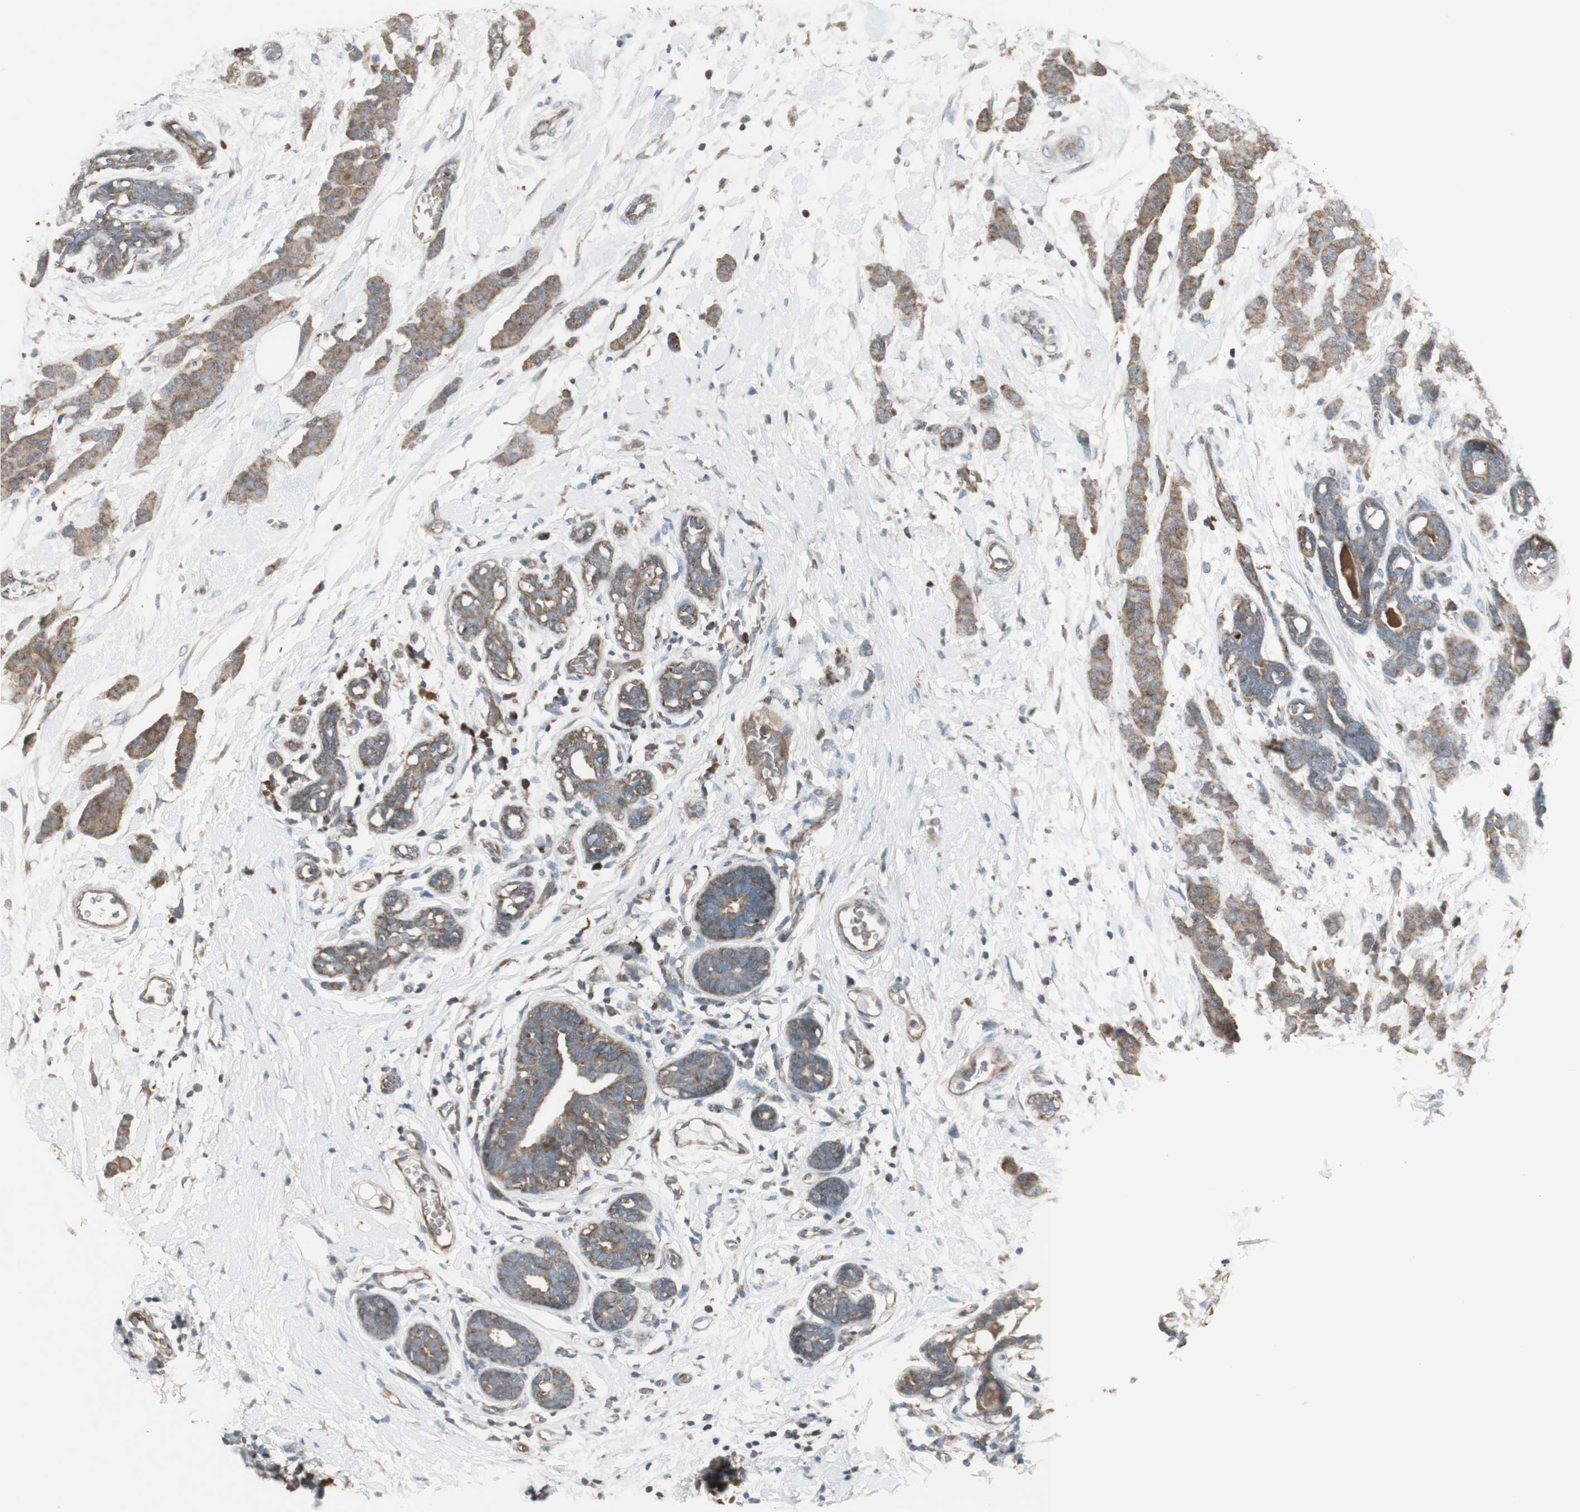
{"staining": {"intensity": "weak", "quantity": ">75%", "location": "cytoplasmic/membranous"}, "tissue": "breast cancer", "cell_type": "Tumor cells", "image_type": "cancer", "snomed": [{"axis": "morphology", "description": "Normal tissue, NOS"}, {"axis": "morphology", "description": "Duct carcinoma"}, {"axis": "topography", "description": "Breast"}], "caption": "Brown immunohistochemical staining in human breast cancer exhibits weak cytoplasmic/membranous staining in approximately >75% of tumor cells.", "gene": "SHC1", "patient": {"sex": "female", "age": 40}}